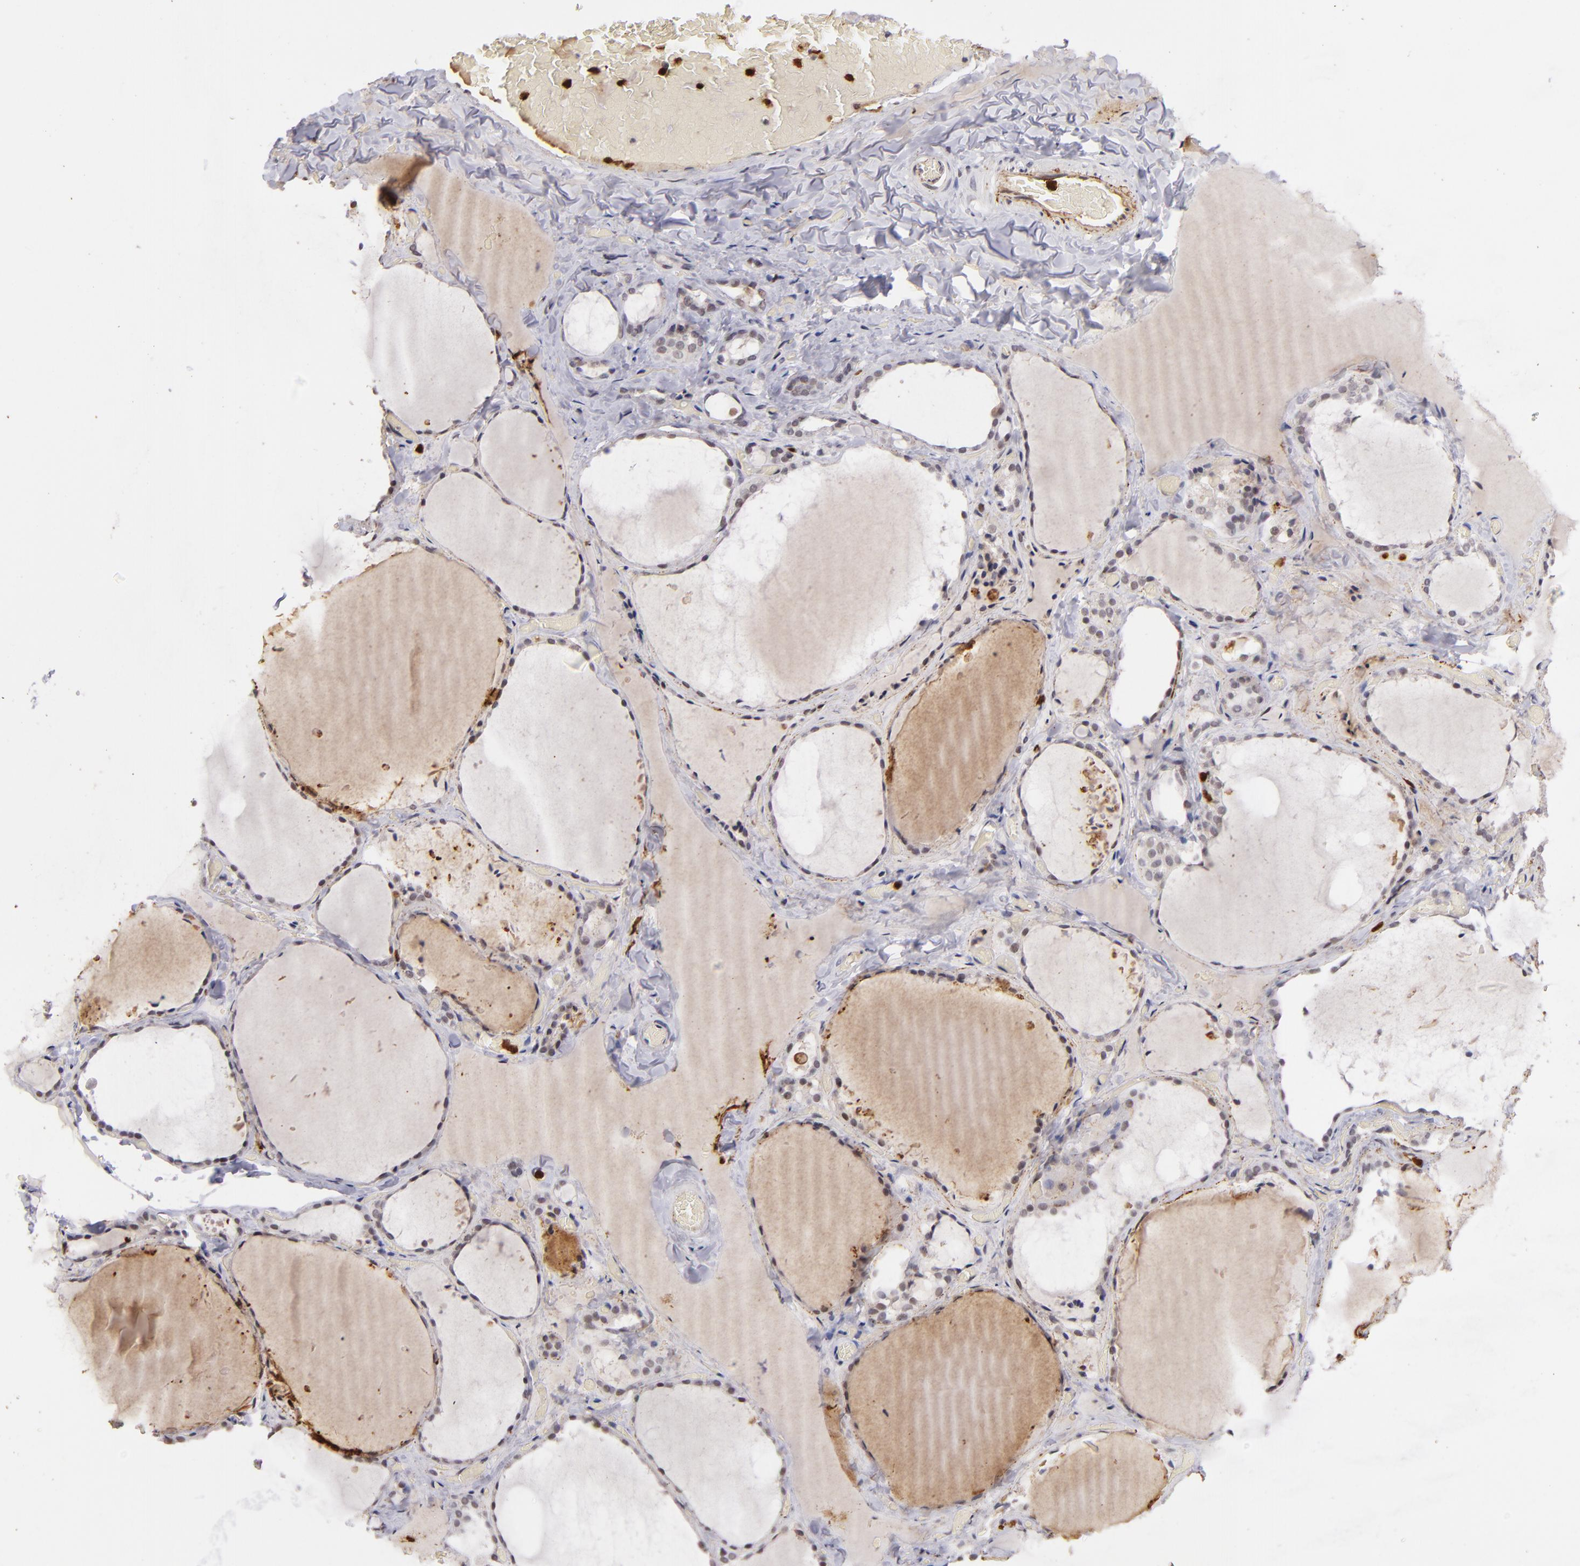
{"staining": {"intensity": "negative", "quantity": "none", "location": "none"}, "tissue": "thyroid gland", "cell_type": "Glandular cells", "image_type": "normal", "snomed": [{"axis": "morphology", "description": "Normal tissue, NOS"}, {"axis": "topography", "description": "Thyroid gland"}], "caption": "Immunohistochemistry of normal thyroid gland reveals no expression in glandular cells. (Stains: DAB (3,3'-diaminobenzidine) immunohistochemistry with hematoxylin counter stain, Microscopy: brightfield microscopy at high magnification).", "gene": "RXRG", "patient": {"sex": "female", "age": 22}}